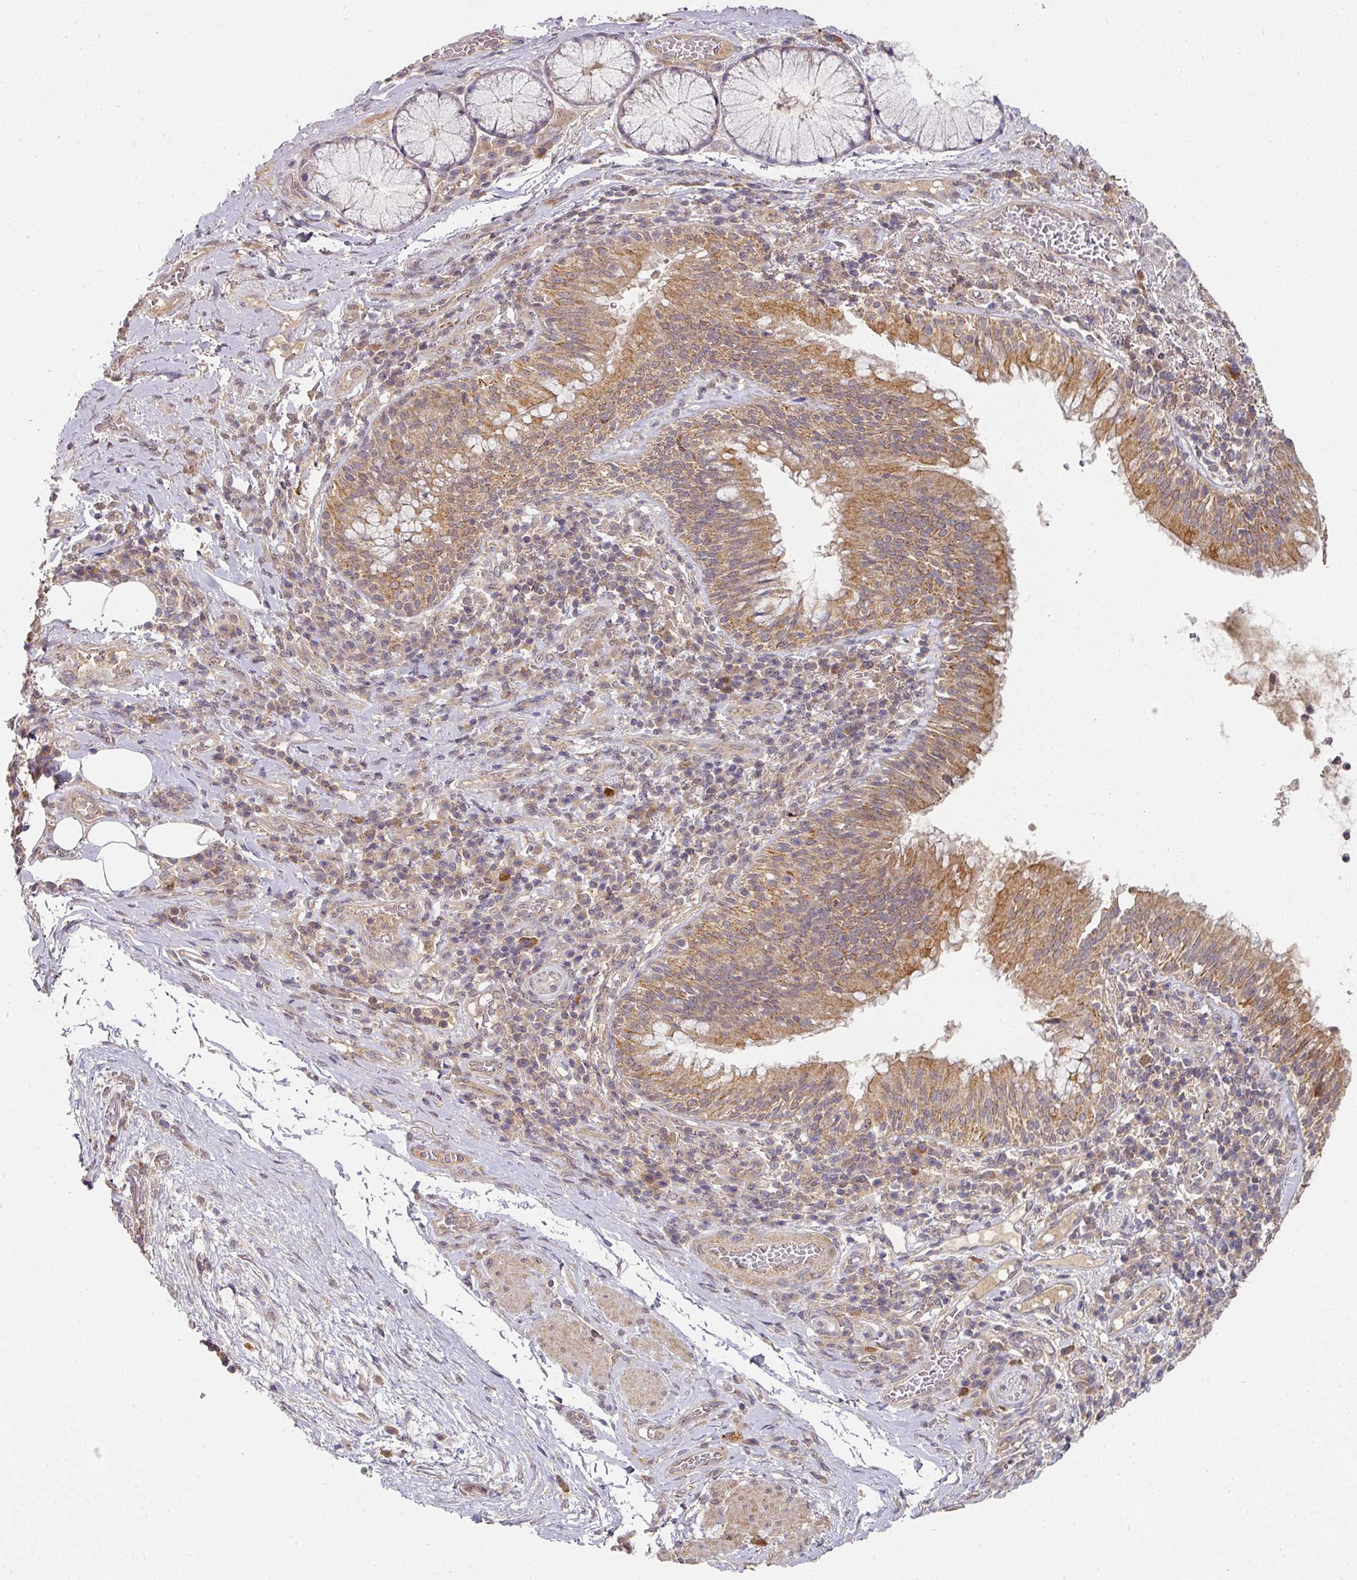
{"staining": {"intensity": "moderate", "quantity": ">75%", "location": "cytoplasmic/membranous"}, "tissue": "bronchus", "cell_type": "Respiratory epithelial cells", "image_type": "normal", "snomed": [{"axis": "morphology", "description": "Normal tissue, NOS"}, {"axis": "topography", "description": "Cartilage tissue"}, {"axis": "topography", "description": "Bronchus"}], "caption": "Bronchus stained with DAB (3,3'-diaminobenzidine) IHC demonstrates medium levels of moderate cytoplasmic/membranous expression in about >75% of respiratory epithelial cells.", "gene": "EXTL3", "patient": {"sex": "male", "age": 56}}